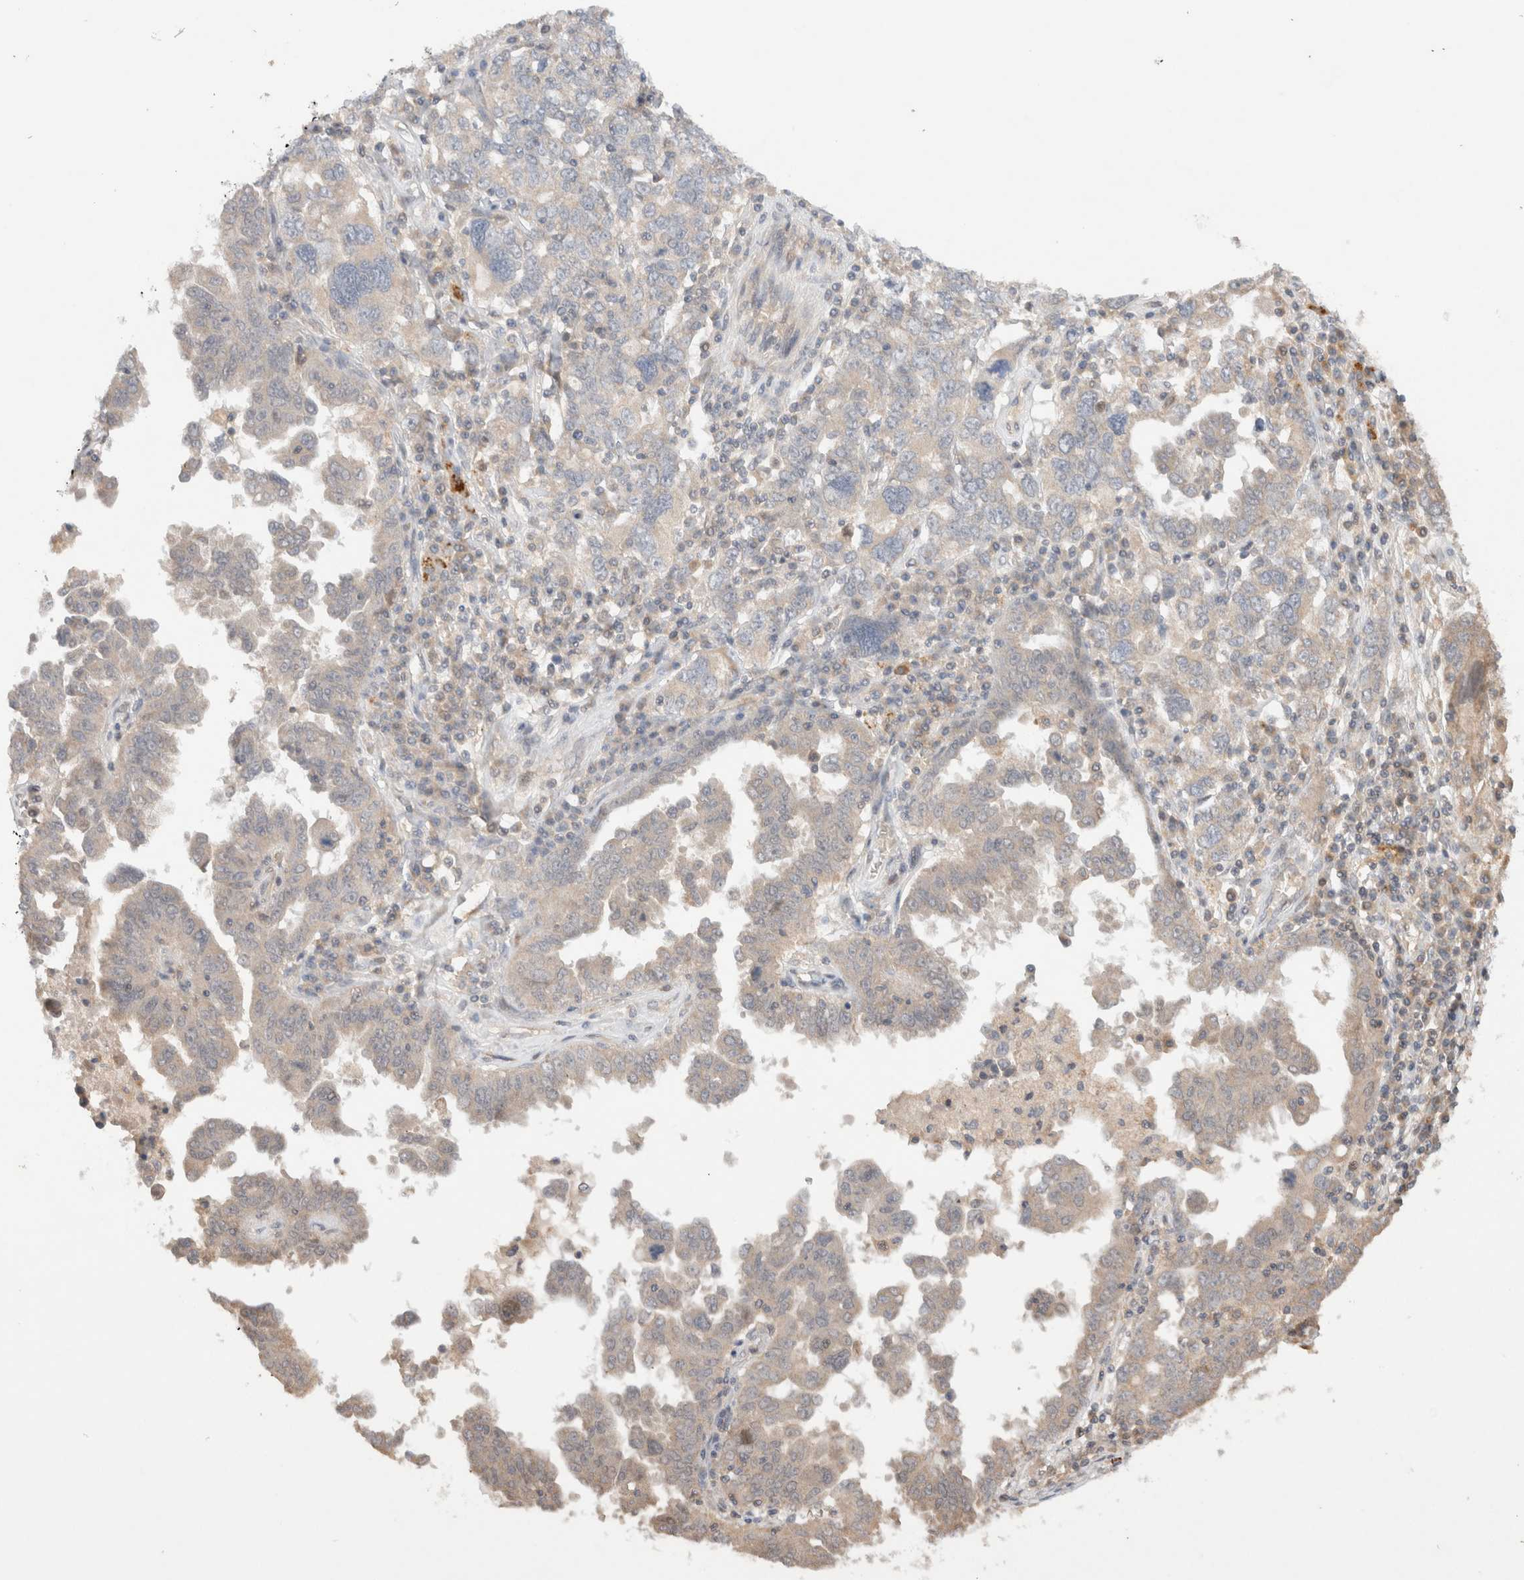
{"staining": {"intensity": "weak", "quantity": "<25%", "location": "cytoplasmic/membranous"}, "tissue": "ovarian cancer", "cell_type": "Tumor cells", "image_type": "cancer", "snomed": [{"axis": "morphology", "description": "Carcinoma, endometroid"}, {"axis": "topography", "description": "Ovary"}], "caption": "Immunohistochemical staining of human ovarian cancer (endometroid carcinoma) exhibits no significant staining in tumor cells. (DAB immunohistochemistry (IHC) visualized using brightfield microscopy, high magnification).", "gene": "KLHL20", "patient": {"sex": "female", "age": 62}}